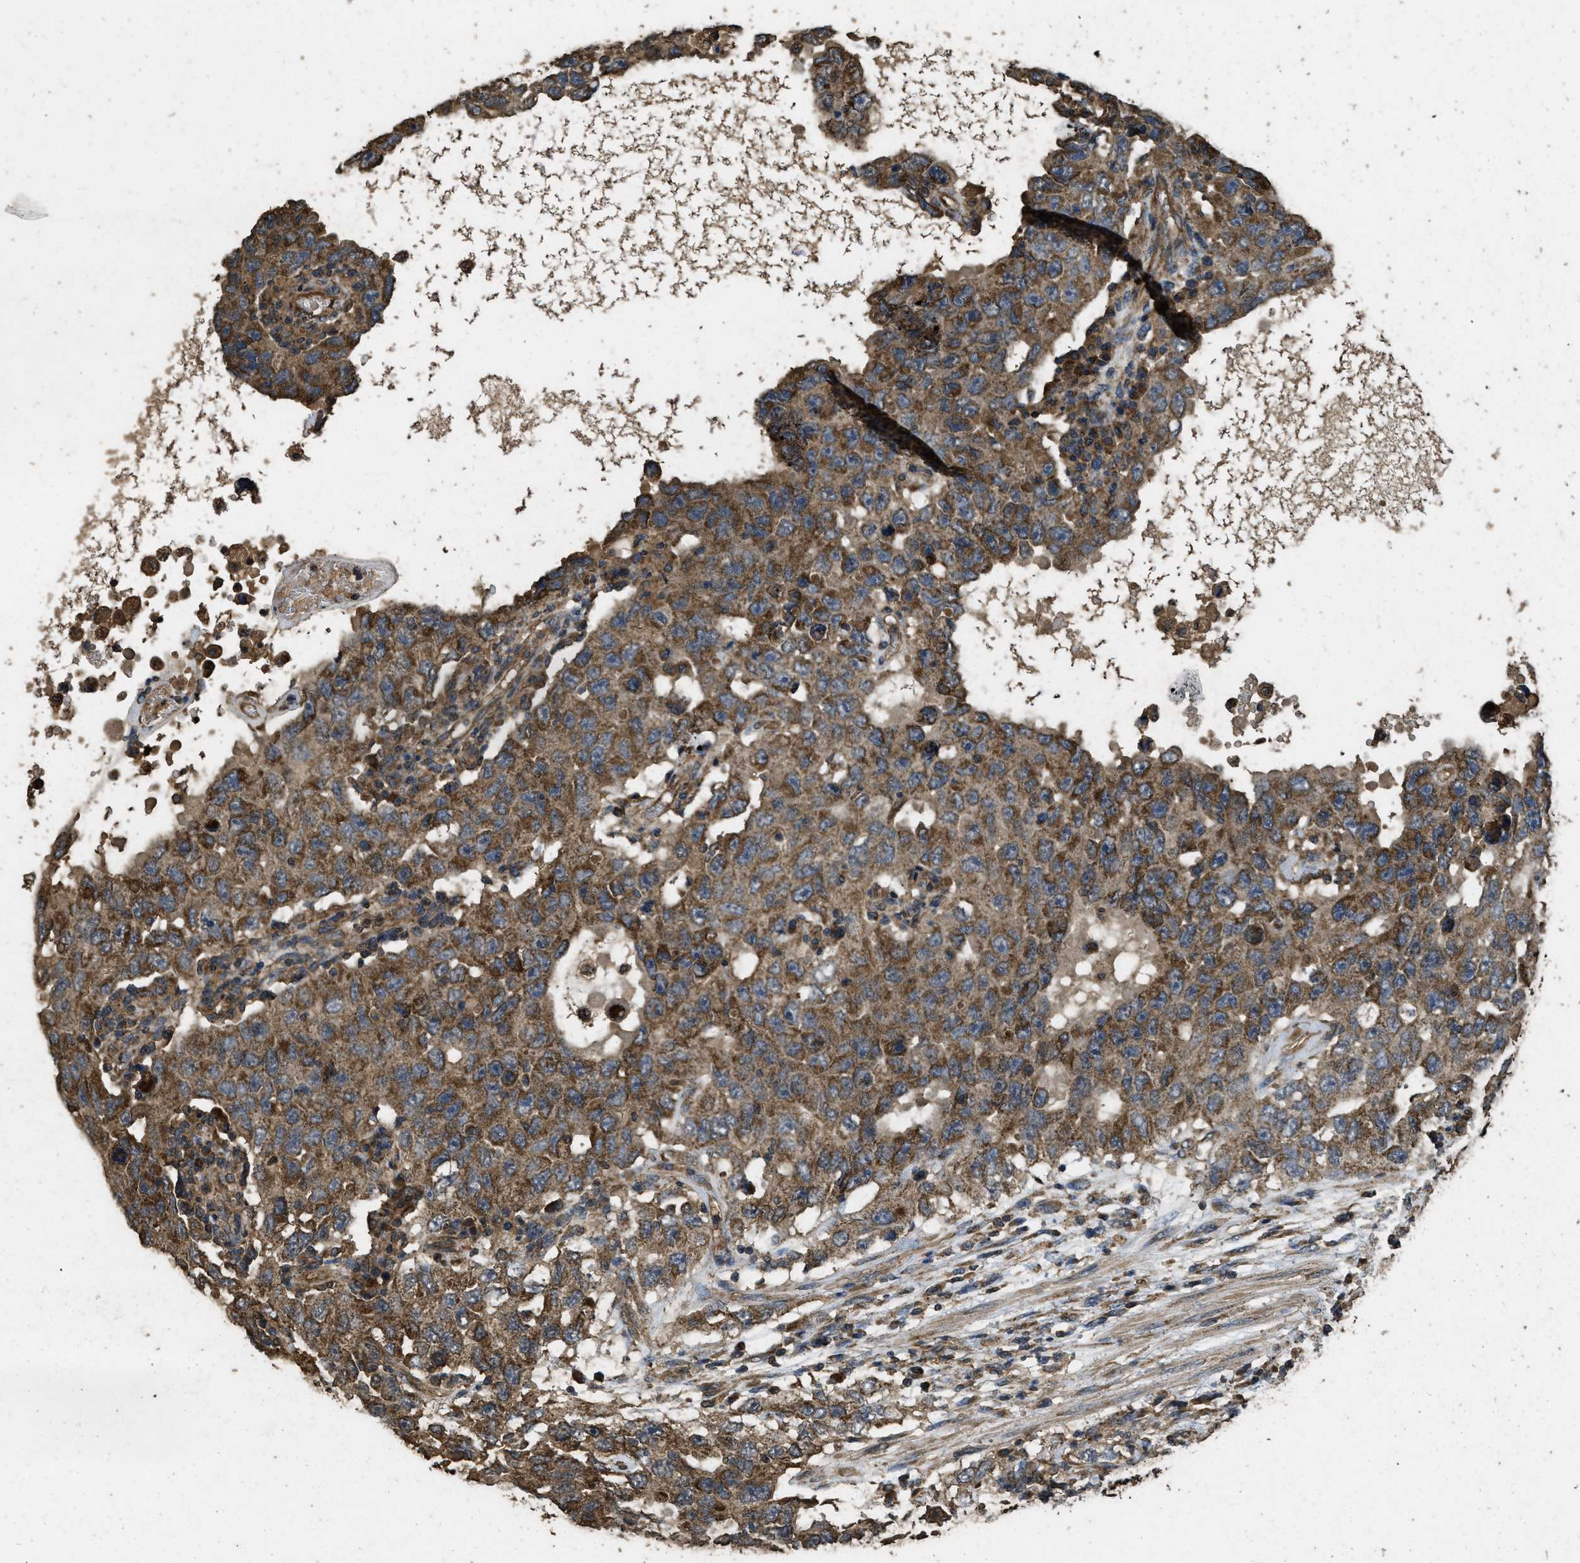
{"staining": {"intensity": "moderate", "quantity": ">75%", "location": "cytoplasmic/membranous"}, "tissue": "testis cancer", "cell_type": "Tumor cells", "image_type": "cancer", "snomed": [{"axis": "morphology", "description": "Carcinoma, Embryonal, NOS"}, {"axis": "topography", "description": "Testis"}], "caption": "This image shows immunohistochemistry staining of human embryonal carcinoma (testis), with medium moderate cytoplasmic/membranous positivity in approximately >75% of tumor cells.", "gene": "CYRIA", "patient": {"sex": "male", "age": 26}}